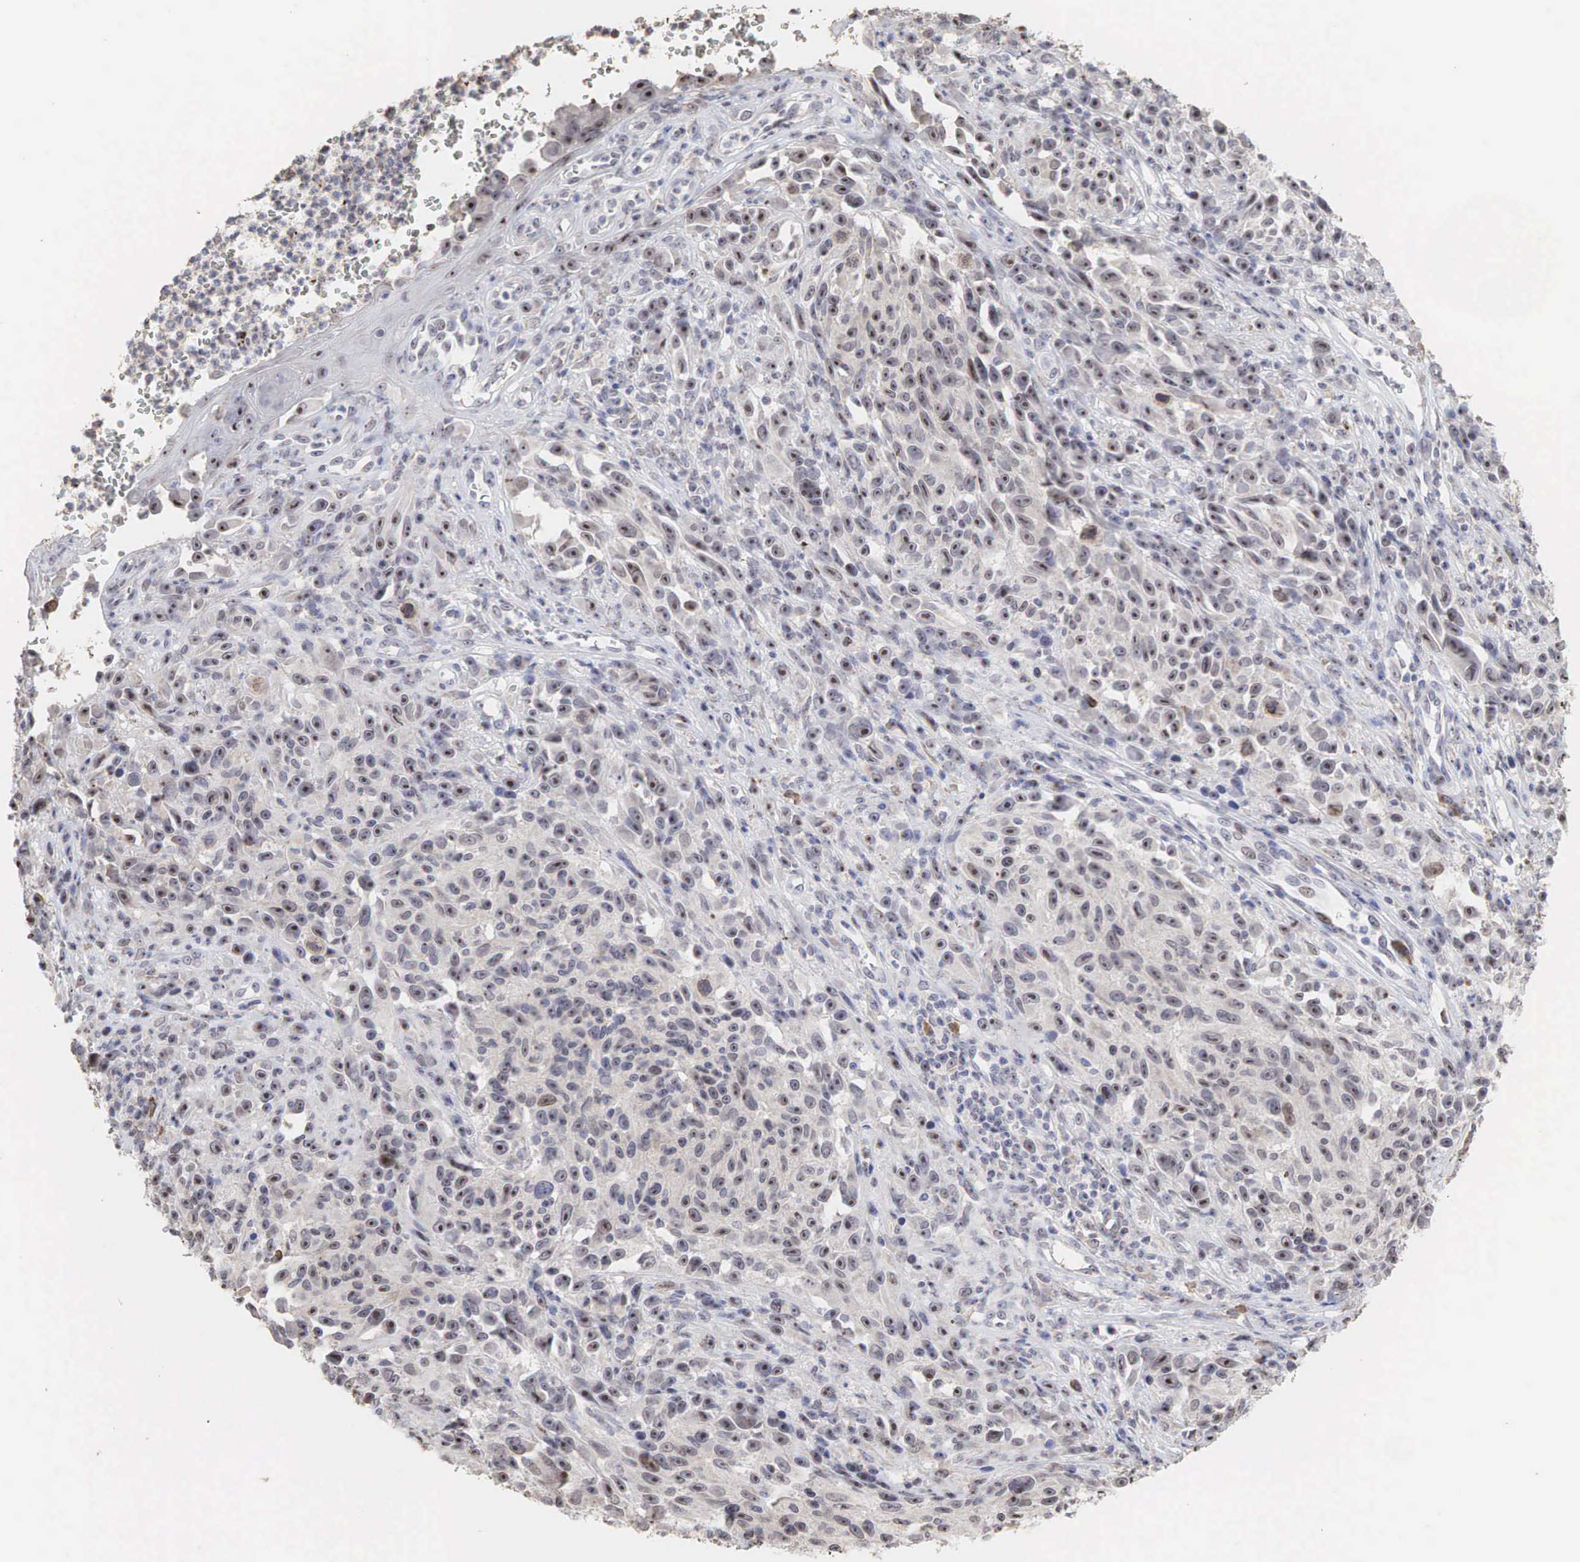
{"staining": {"intensity": "strong", "quantity": "25%-75%", "location": "cytoplasmic/membranous,nuclear"}, "tissue": "melanoma", "cell_type": "Tumor cells", "image_type": "cancer", "snomed": [{"axis": "morphology", "description": "Malignant melanoma, NOS"}, {"axis": "topography", "description": "Skin"}], "caption": "There is high levels of strong cytoplasmic/membranous and nuclear expression in tumor cells of melanoma, as demonstrated by immunohistochemical staining (brown color).", "gene": "DKC1", "patient": {"sex": "female", "age": 82}}